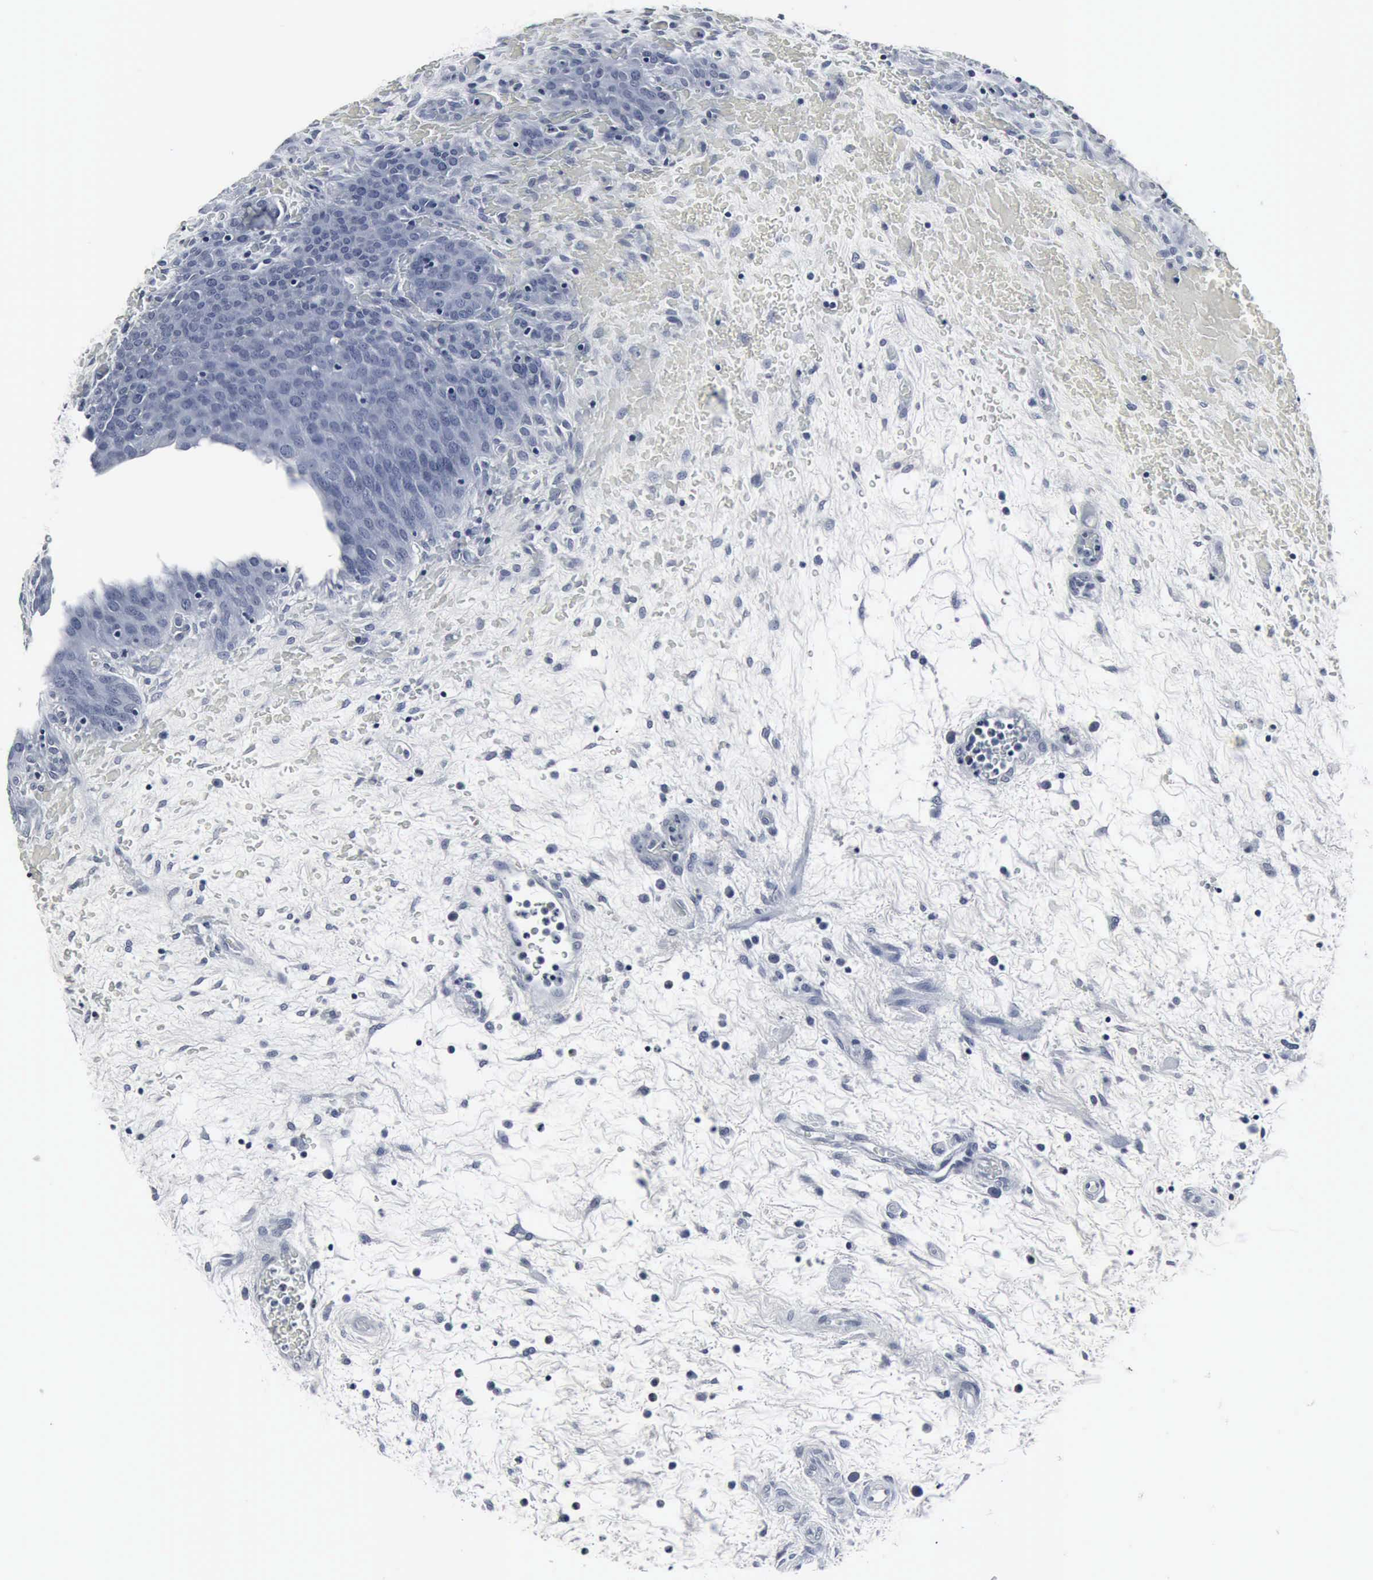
{"staining": {"intensity": "negative", "quantity": "none", "location": "none"}, "tissue": "urinary bladder", "cell_type": "Urothelial cells", "image_type": "normal", "snomed": [{"axis": "morphology", "description": "Normal tissue, NOS"}, {"axis": "topography", "description": "Smooth muscle"}, {"axis": "topography", "description": "Urinary bladder"}], "caption": "Benign urinary bladder was stained to show a protein in brown. There is no significant staining in urothelial cells. (DAB (3,3'-diaminobenzidine) IHC visualized using brightfield microscopy, high magnification).", "gene": "SNAP25", "patient": {"sex": "male", "age": 35}}